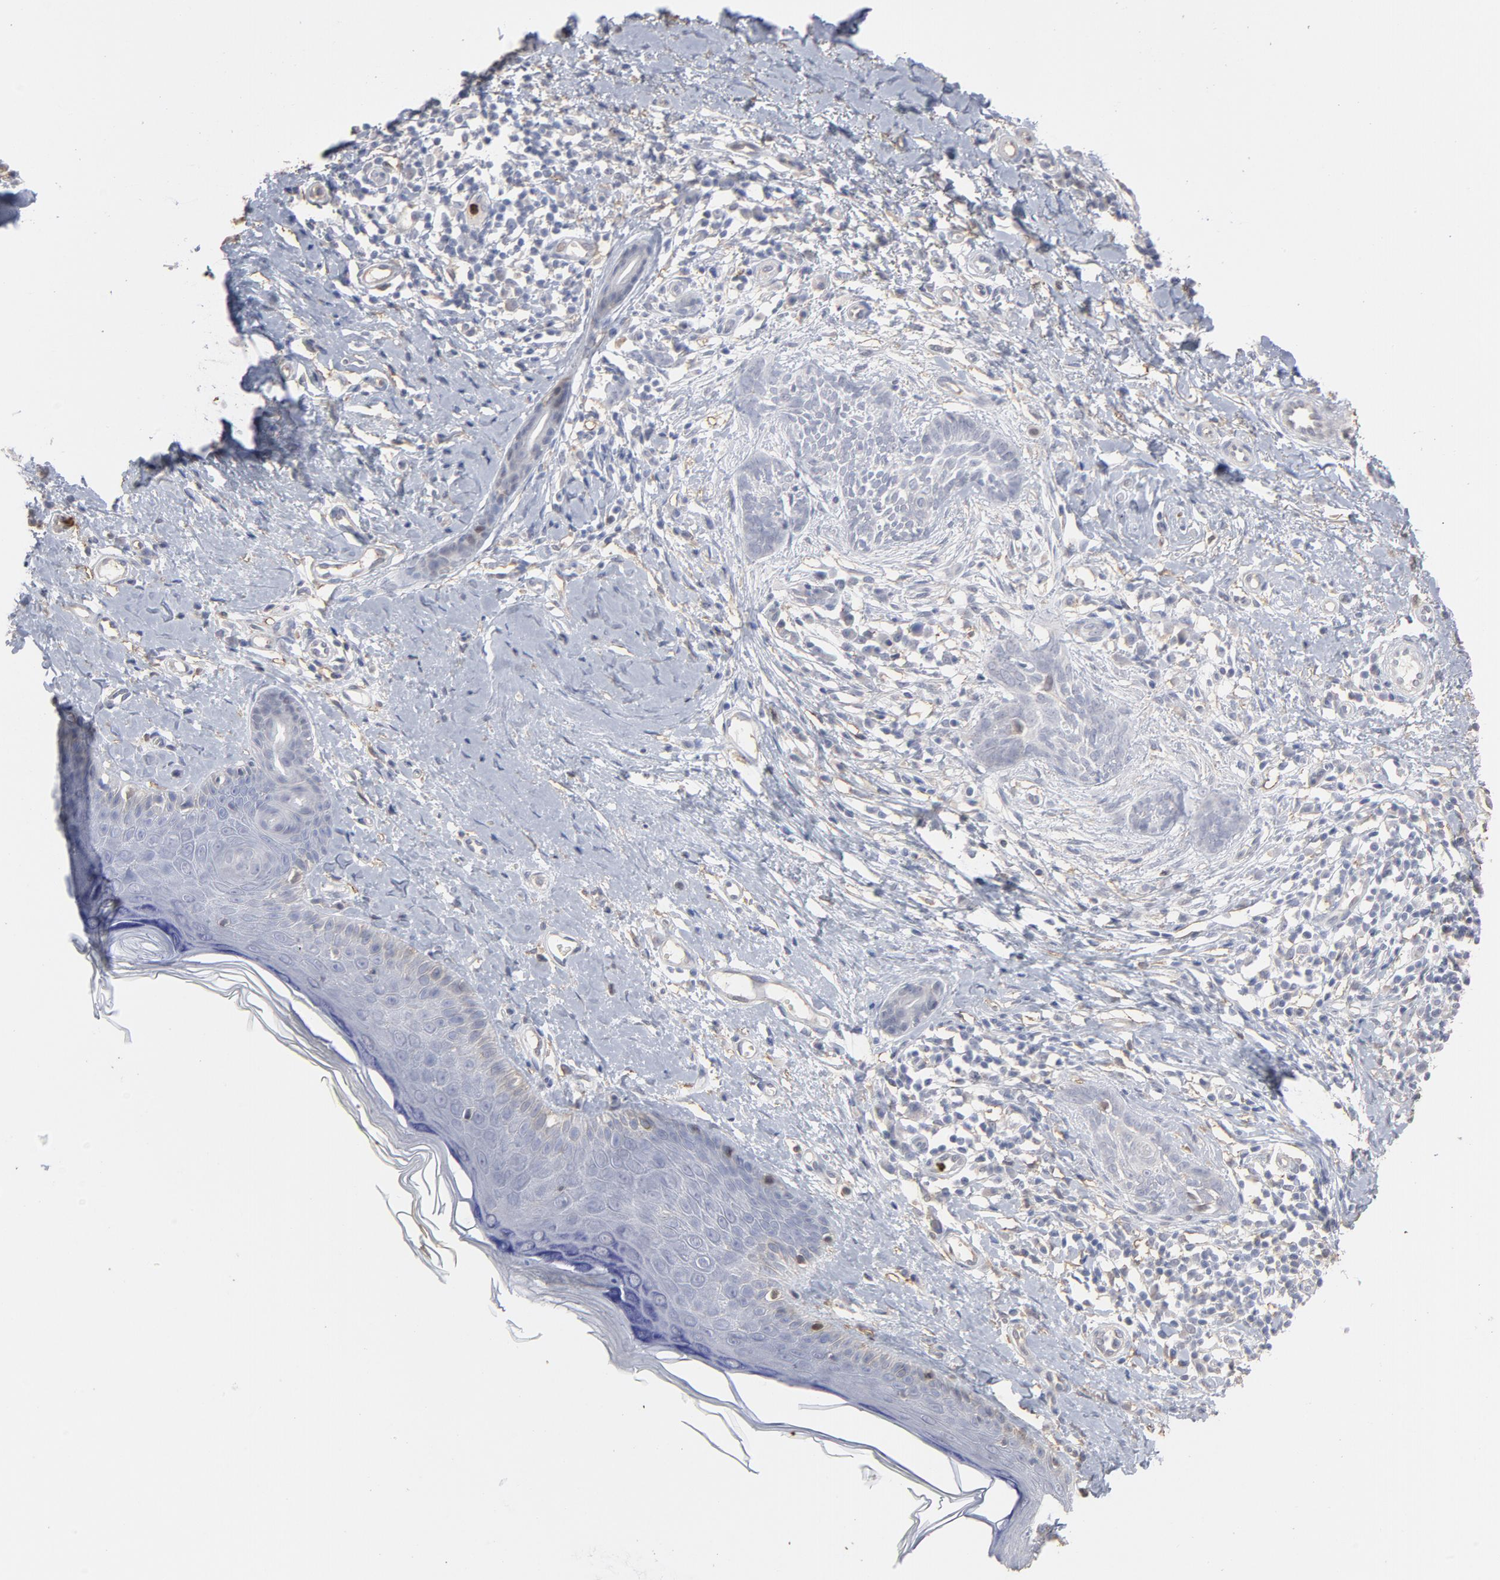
{"staining": {"intensity": "negative", "quantity": "none", "location": "none"}, "tissue": "skin cancer", "cell_type": "Tumor cells", "image_type": "cancer", "snomed": [{"axis": "morphology", "description": "Normal tissue, NOS"}, {"axis": "morphology", "description": "Basal cell carcinoma"}, {"axis": "topography", "description": "Skin"}], "caption": "IHC of skin cancer (basal cell carcinoma) exhibits no expression in tumor cells.", "gene": "PNMA1", "patient": {"sex": "male", "age": 71}}